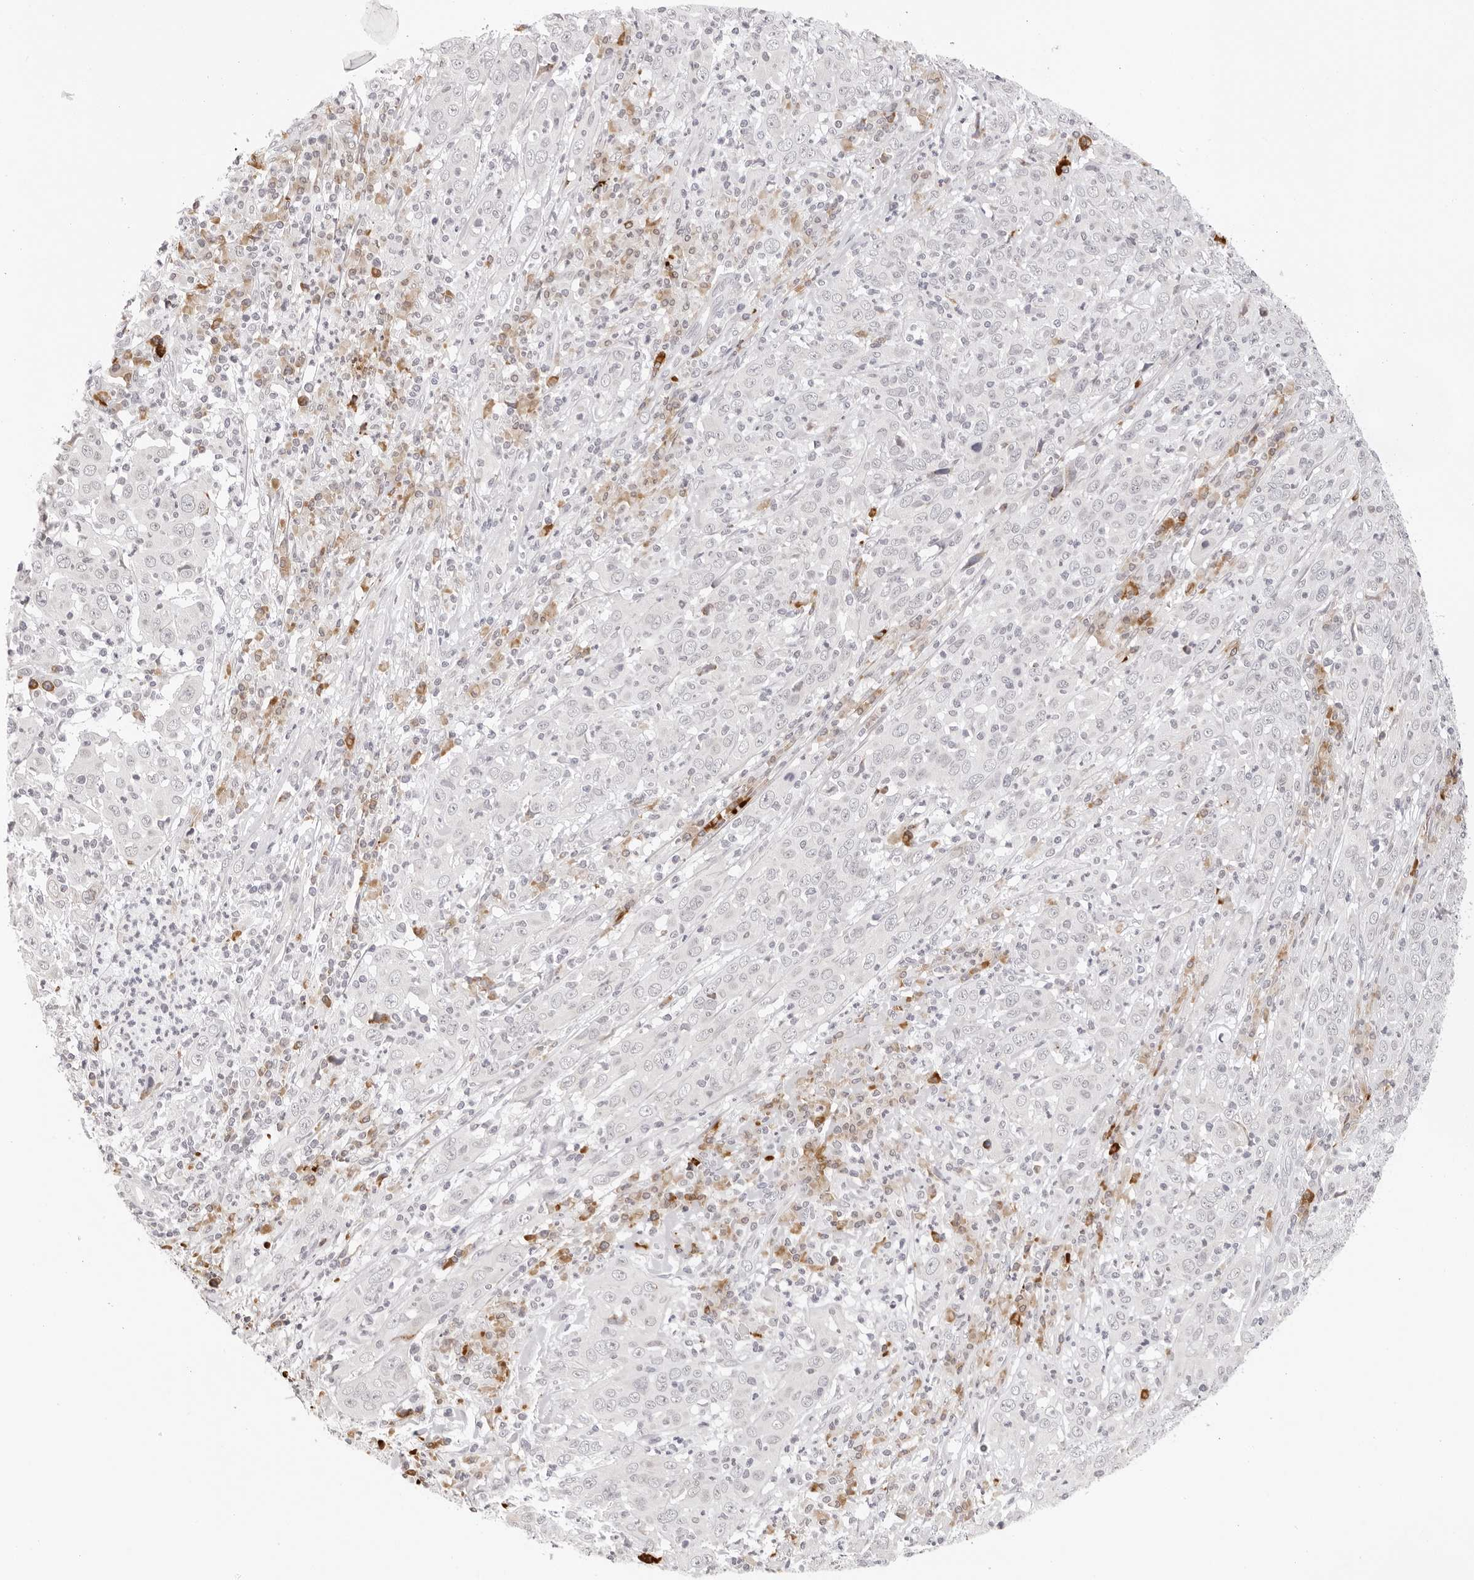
{"staining": {"intensity": "negative", "quantity": "none", "location": "none"}, "tissue": "cervical cancer", "cell_type": "Tumor cells", "image_type": "cancer", "snomed": [{"axis": "morphology", "description": "Squamous cell carcinoma, NOS"}, {"axis": "topography", "description": "Cervix"}], "caption": "Immunohistochemical staining of cervical squamous cell carcinoma demonstrates no significant staining in tumor cells.", "gene": "IL17RA", "patient": {"sex": "female", "age": 46}}